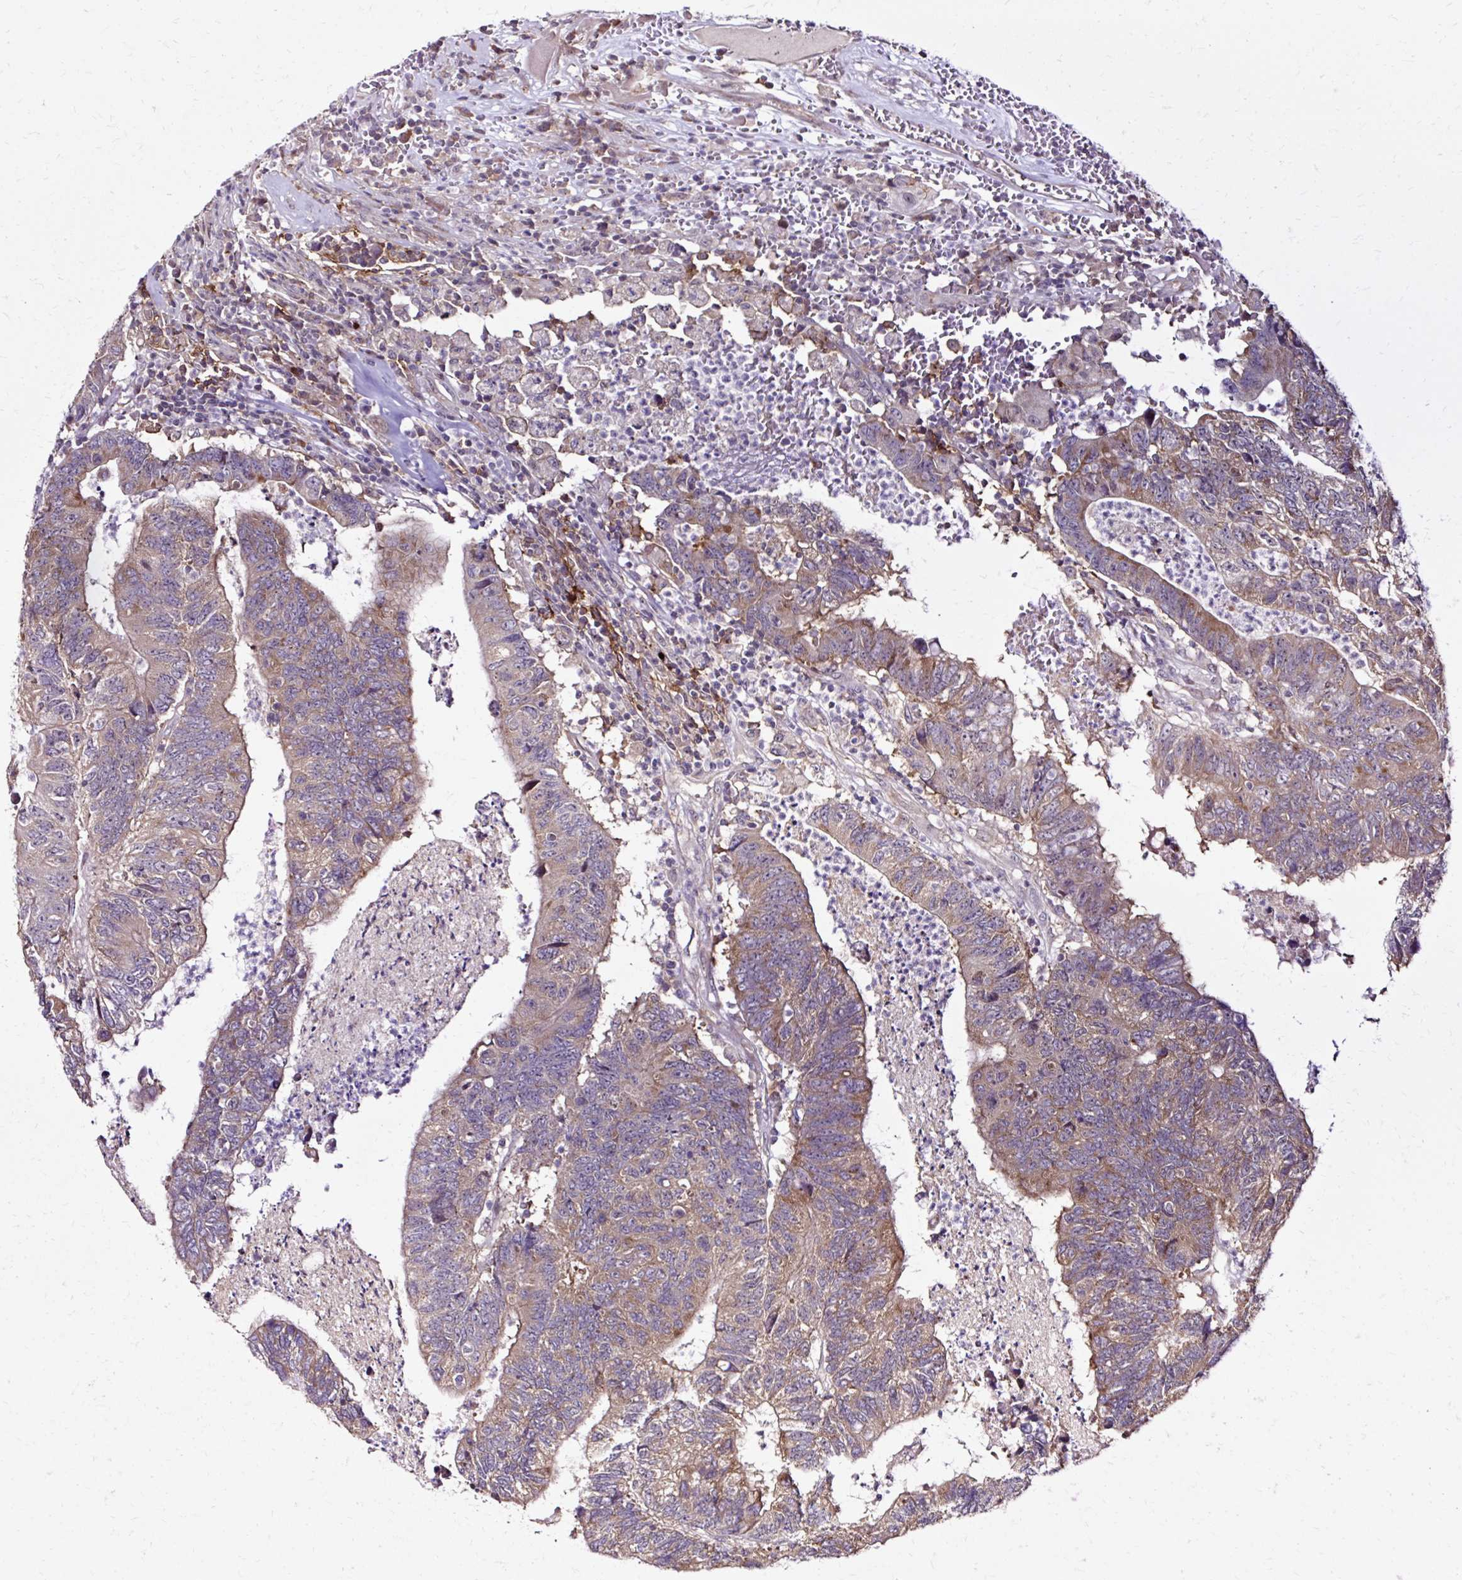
{"staining": {"intensity": "moderate", "quantity": "<25%", "location": "cytoplasmic/membranous"}, "tissue": "colorectal cancer", "cell_type": "Tumor cells", "image_type": "cancer", "snomed": [{"axis": "morphology", "description": "Adenocarcinoma, NOS"}, {"axis": "topography", "description": "Colon"}], "caption": "Colorectal cancer stained with immunohistochemistry reveals moderate cytoplasmic/membranous expression in about <25% of tumor cells. The protein is stained brown, and the nuclei are stained in blue (DAB IHC with brightfield microscopy, high magnification).", "gene": "GEMIN2", "patient": {"sex": "female", "age": 48}}